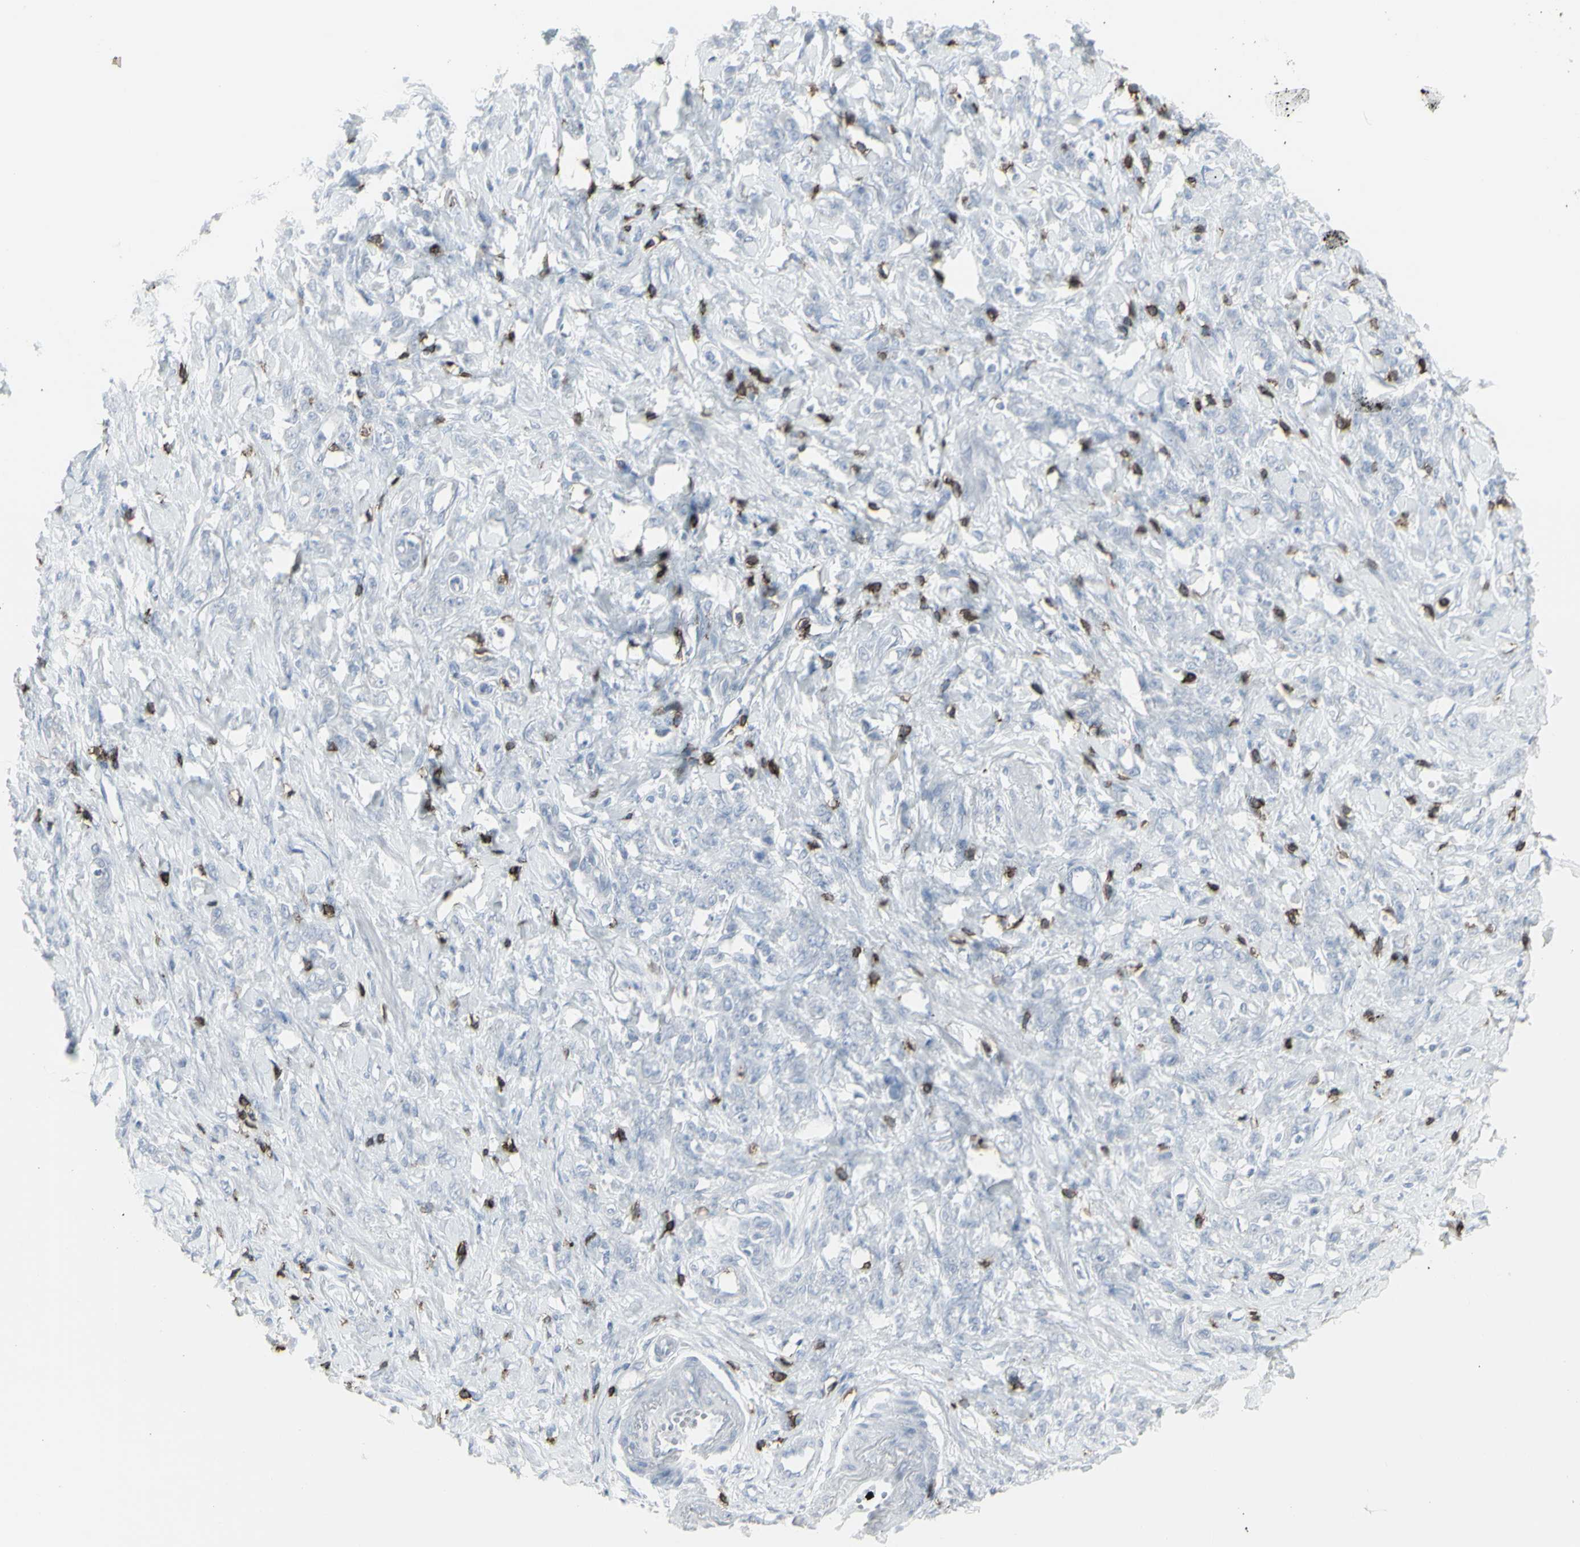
{"staining": {"intensity": "negative", "quantity": "none", "location": "none"}, "tissue": "stomach cancer", "cell_type": "Tumor cells", "image_type": "cancer", "snomed": [{"axis": "morphology", "description": "Adenocarcinoma, NOS"}, {"axis": "topography", "description": "Stomach"}], "caption": "High power microscopy histopathology image of an immunohistochemistry (IHC) image of stomach cancer (adenocarcinoma), revealing no significant positivity in tumor cells.", "gene": "CD247", "patient": {"sex": "male", "age": 82}}